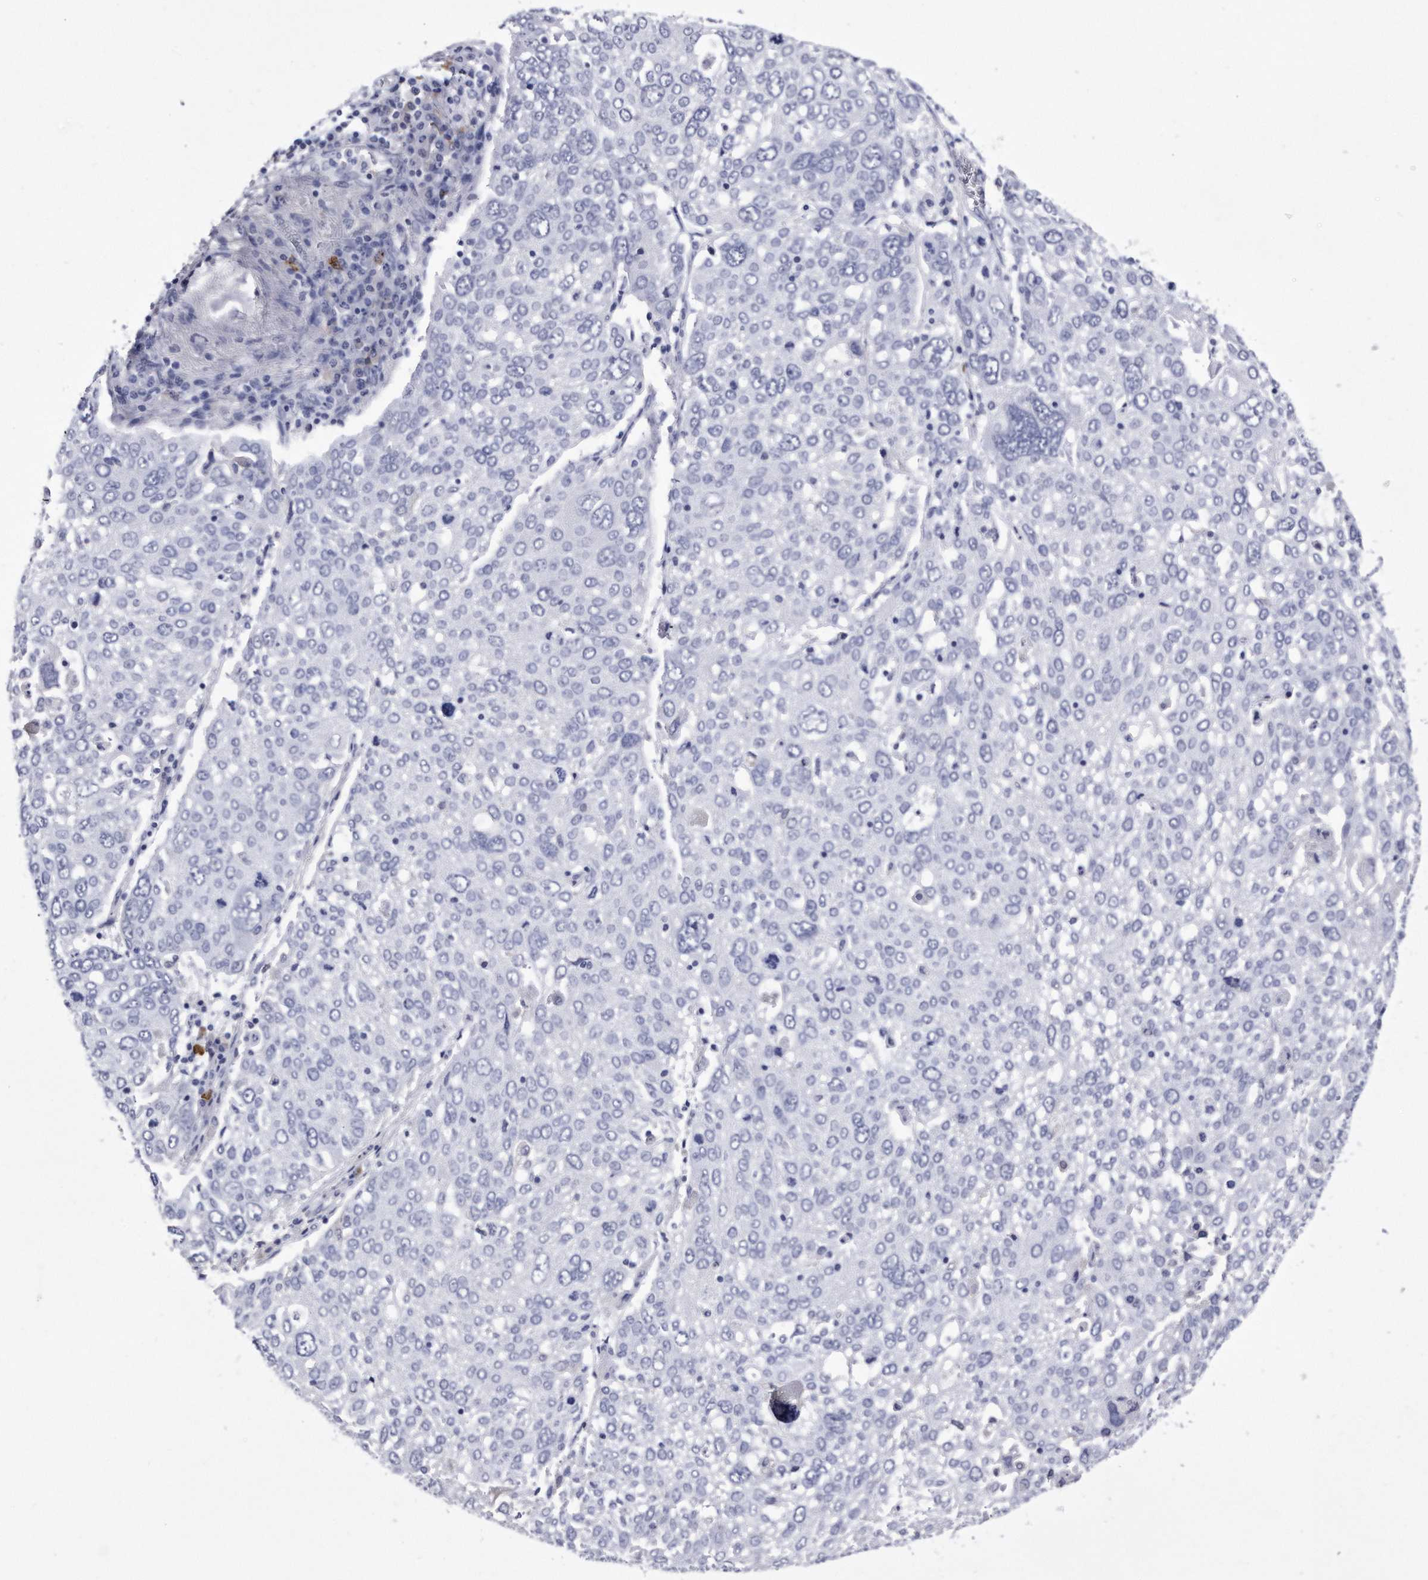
{"staining": {"intensity": "negative", "quantity": "none", "location": "none"}, "tissue": "lung cancer", "cell_type": "Tumor cells", "image_type": "cancer", "snomed": [{"axis": "morphology", "description": "Squamous cell carcinoma, NOS"}, {"axis": "topography", "description": "Lung"}], "caption": "A photomicrograph of human lung cancer (squamous cell carcinoma) is negative for staining in tumor cells.", "gene": "KCTD8", "patient": {"sex": "male", "age": 65}}